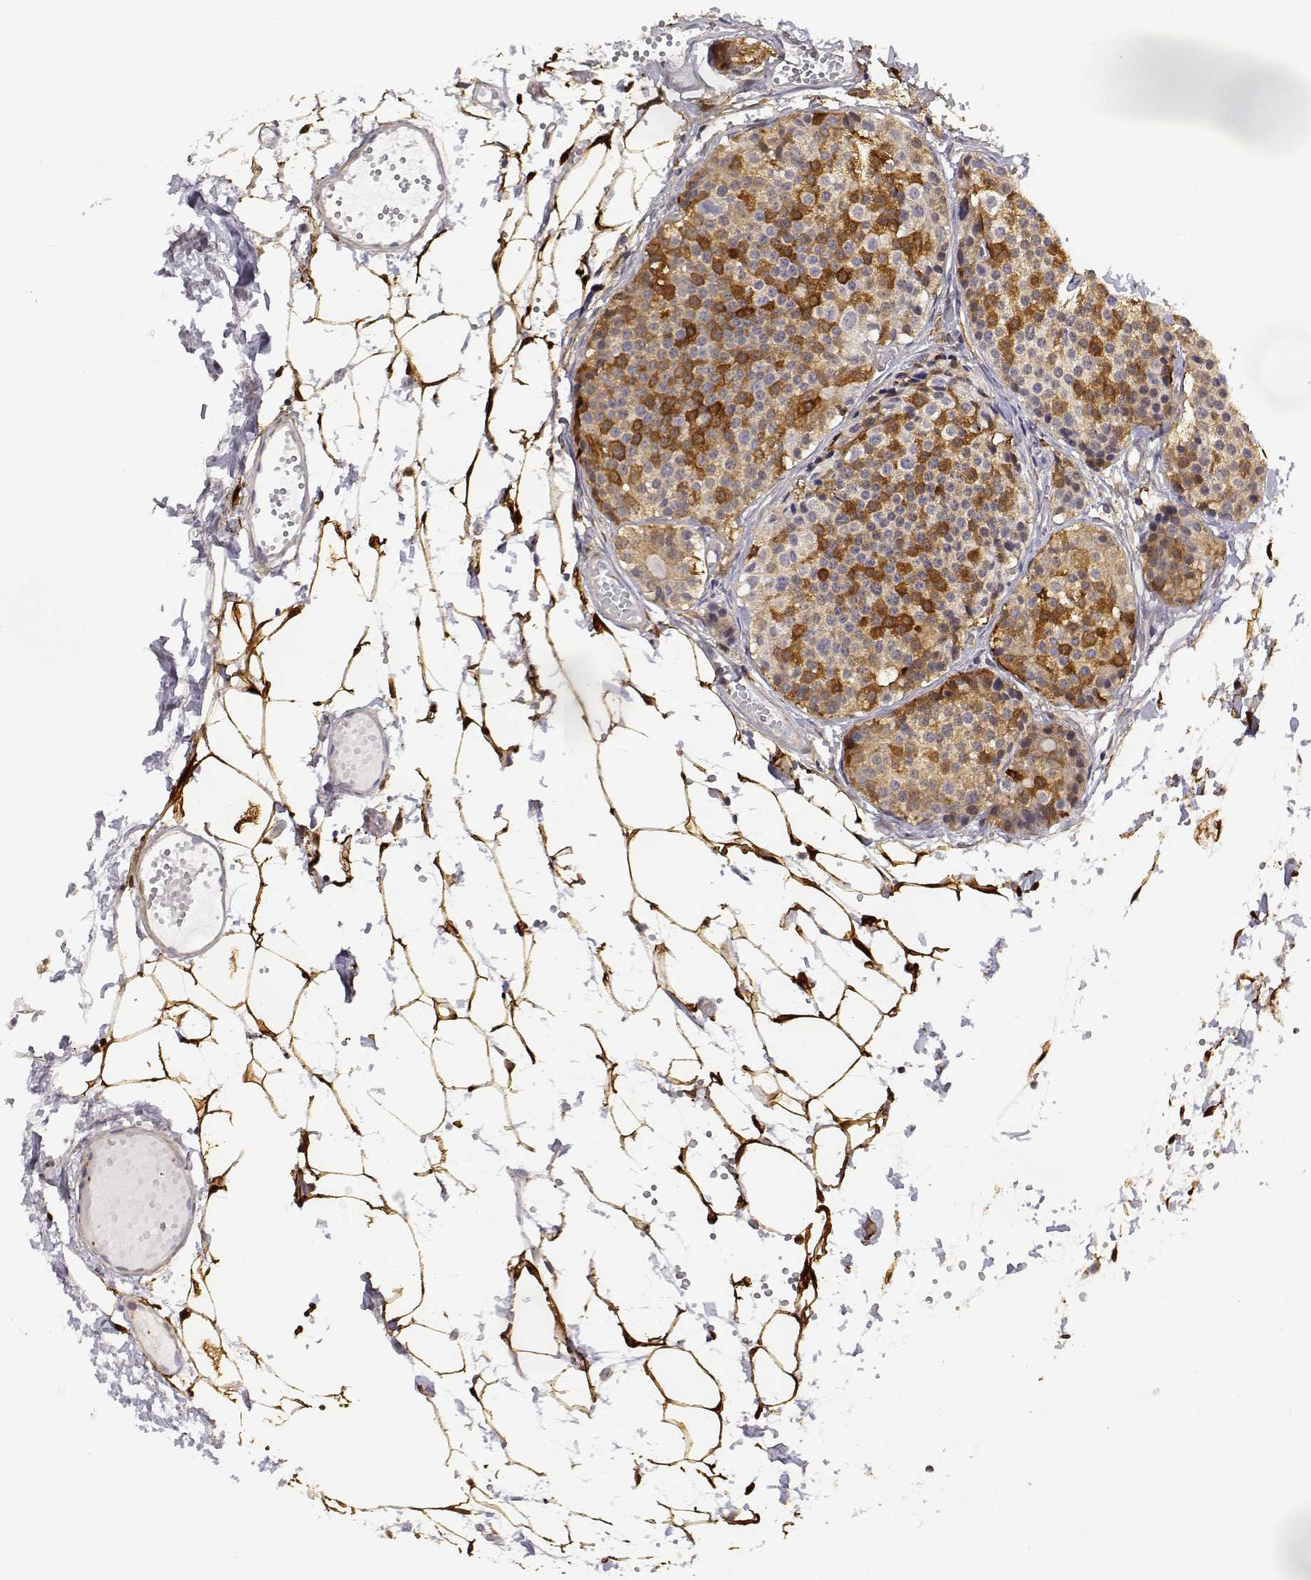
{"staining": {"intensity": "moderate", "quantity": "25%-75%", "location": "cytoplasmic/membranous"}, "tissue": "carcinoid", "cell_type": "Tumor cells", "image_type": "cancer", "snomed": [{"axis": "morphology", "description": "Carcinoid, malignant, NOS"}, {"axis": "topography", "description": "Small intestine"}], "caption": "Immunohistochemistry (IHC) of malignant carcinoid shows medium levels of moderate cytoplasmic/membranous expression in approximately 25%-75% of tumor cells.", "gene": "PHGDH", "patient": {"sex": "female", "age": 65}}